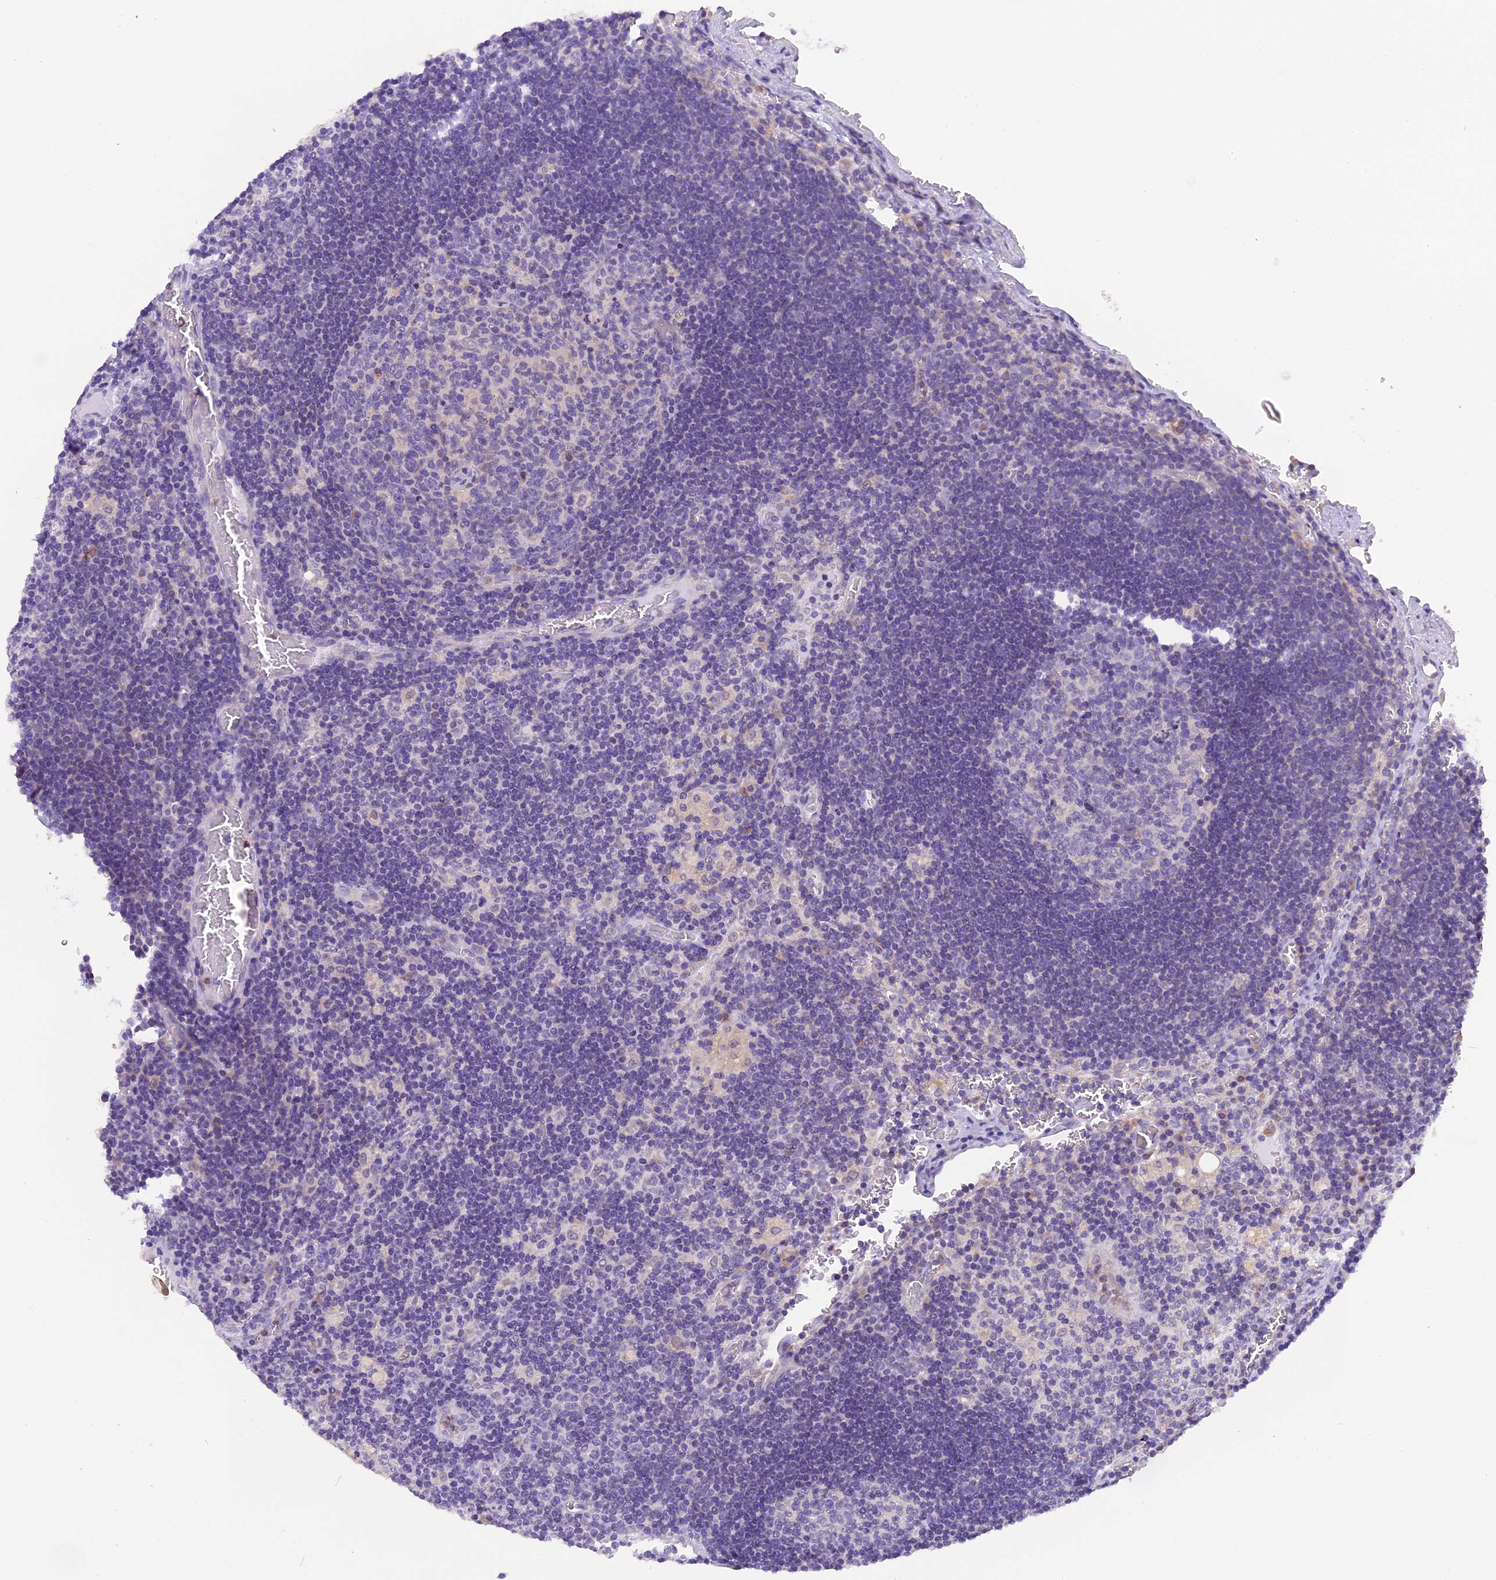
{"staining": {"intensity": "negative", "quantity": "none", "location": "none"}, "tissue": "lymph node", "cell_type": "Germinal center cells", "image_type": "normal", "snomed": [{"axis": "morphology", "description": "Normal tissue, NOS"}, {"axis": "topography", "description": "Lymph node"}], "caption": "A micrograph of human lymph node is negative for staining in germinal center cells.", "gene": "TRIM3", "patient": {"sex": "female", "age": 73}}